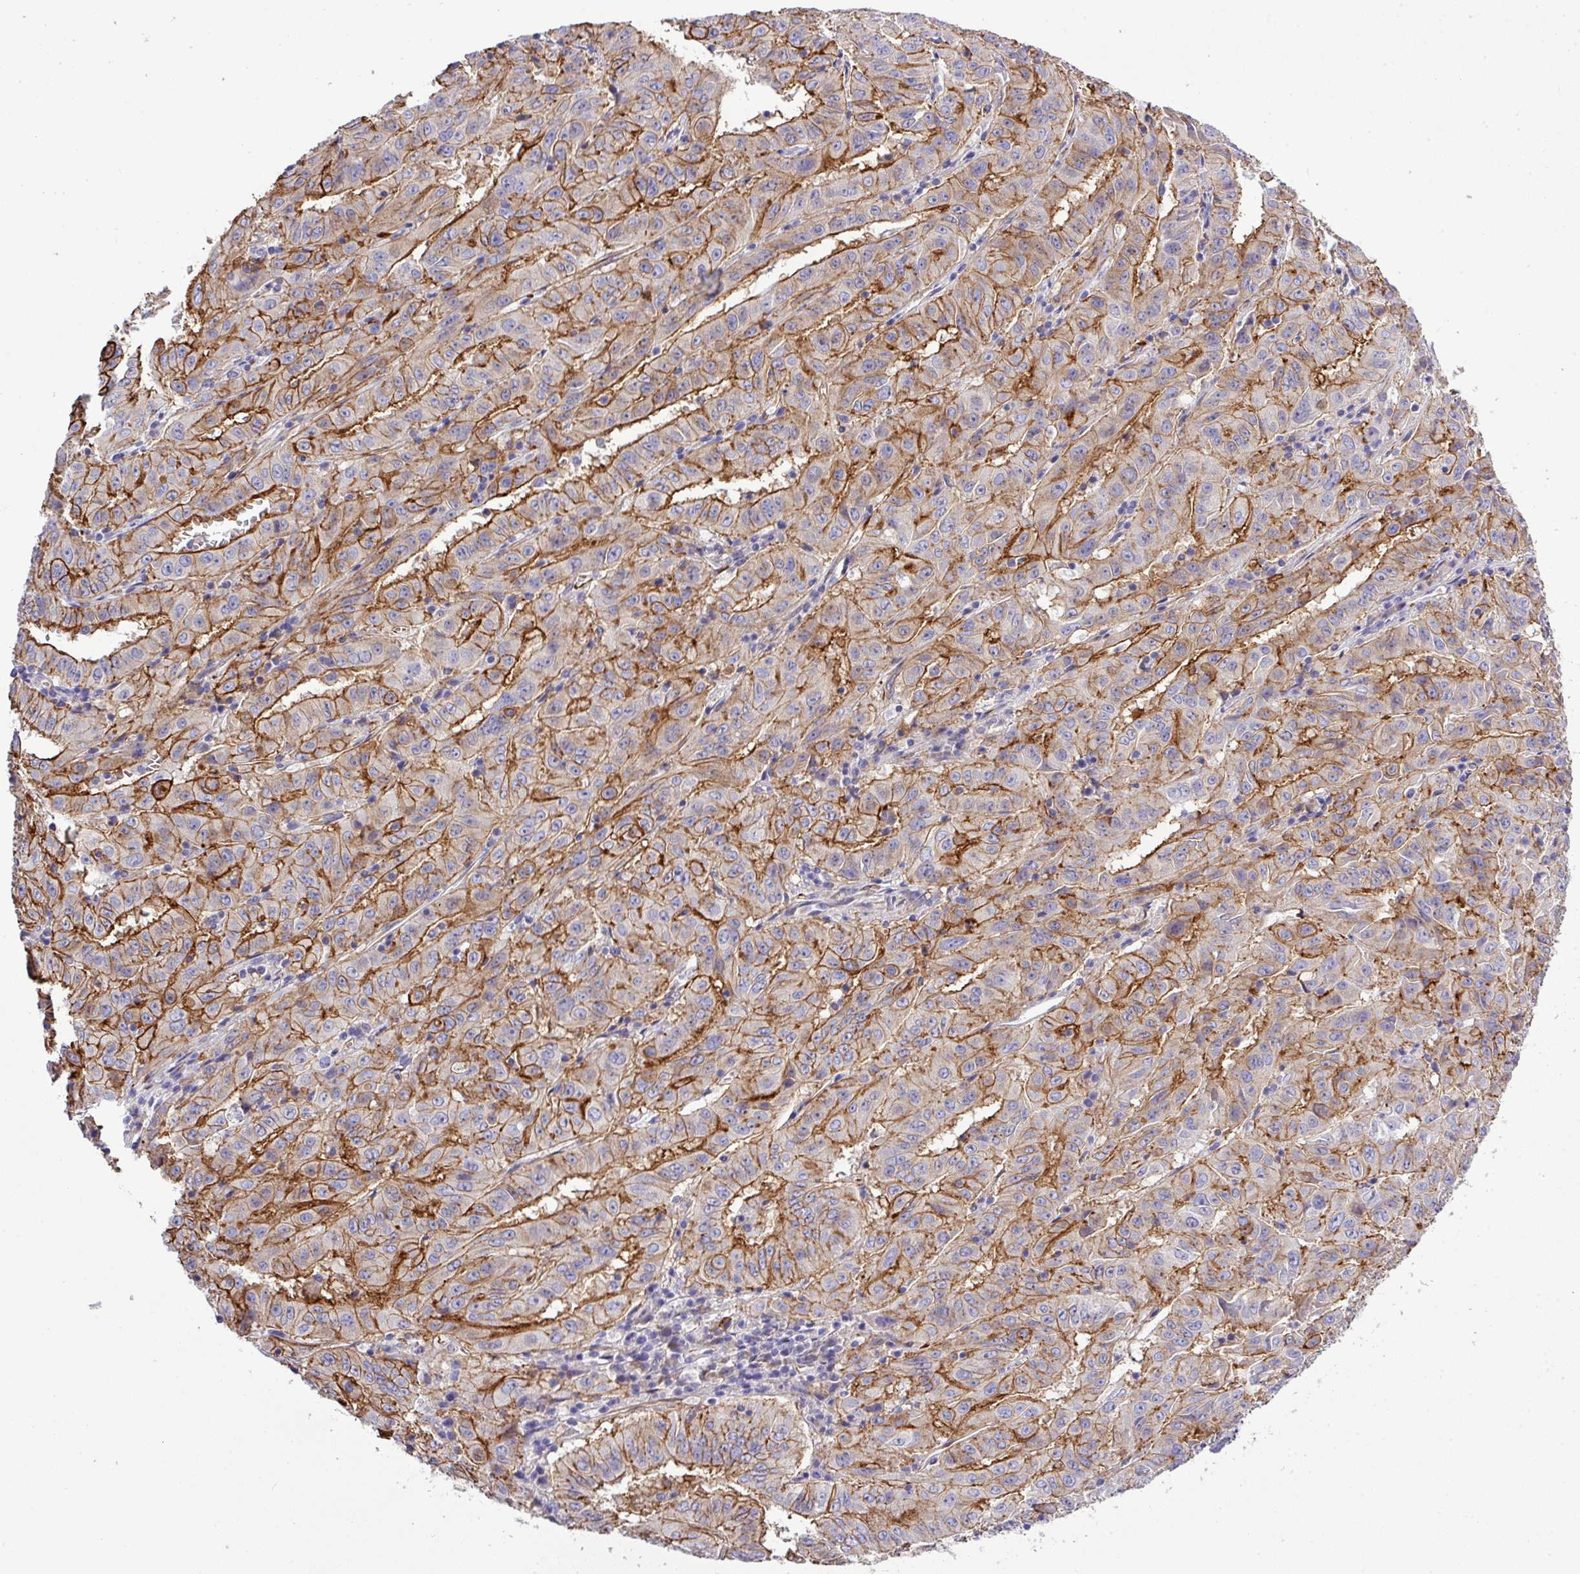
{"staining": {"intensity": "strong", "quantity": ">75%", "location": "cytoplasmic/membranous"}, "tissue": "pancreatic cancer", "cell_type": "Tumor cells", "image_type": "cancer", "snomed": [{"axis": "morphology", "description": "Adenocarcinoma, NOS"}, {"axis": "topography", "description": "Pancreas"}], "caption": "Protein expression analysis of pancreatic cancer (adenocarcinoma) exhibits strong cytoplasmic/membranous positivity in about >75% of tumor cells.", "gene": "PARD6A", "patient": {"sex": "male", "age": 63}}